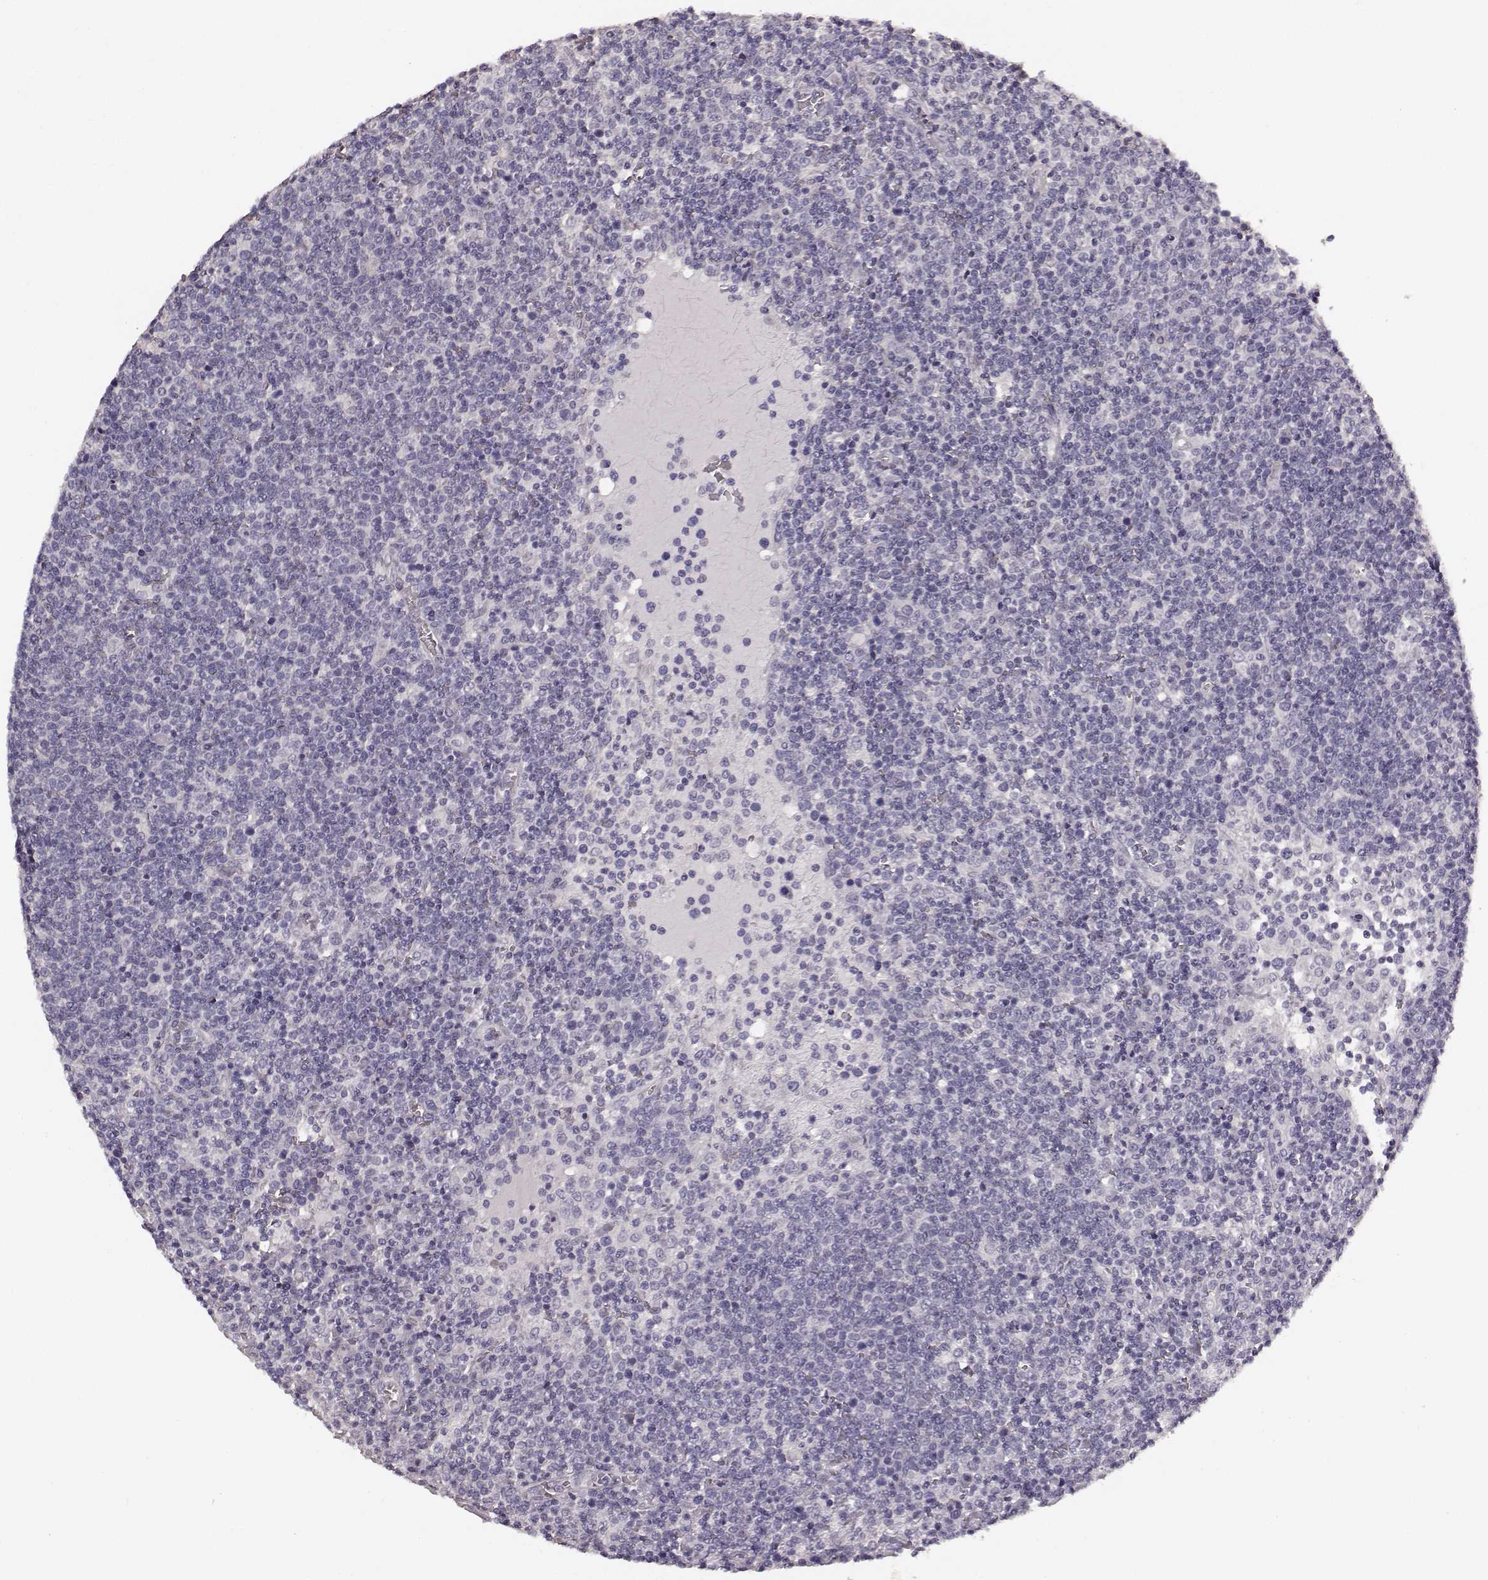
{"staining": {"intensity": "negative", "quantity": "none", "location": "none"}, "tissue": "lymphoma", "cell_type": "Tumor cells", "image_type": "cancer", "snomed": [{"axis": "morphology", "description": "Malignant lymphoma, non-Hodgkin's type, High grade"}, {"axis": "topography", "description": "Lymph node"}], "caption": "Immunohistochemical staining of human lymphoma exhibits no significant staining in tumor cells.", "gene": "RIT2", "patient": {"sex": "male", "age": 61}}